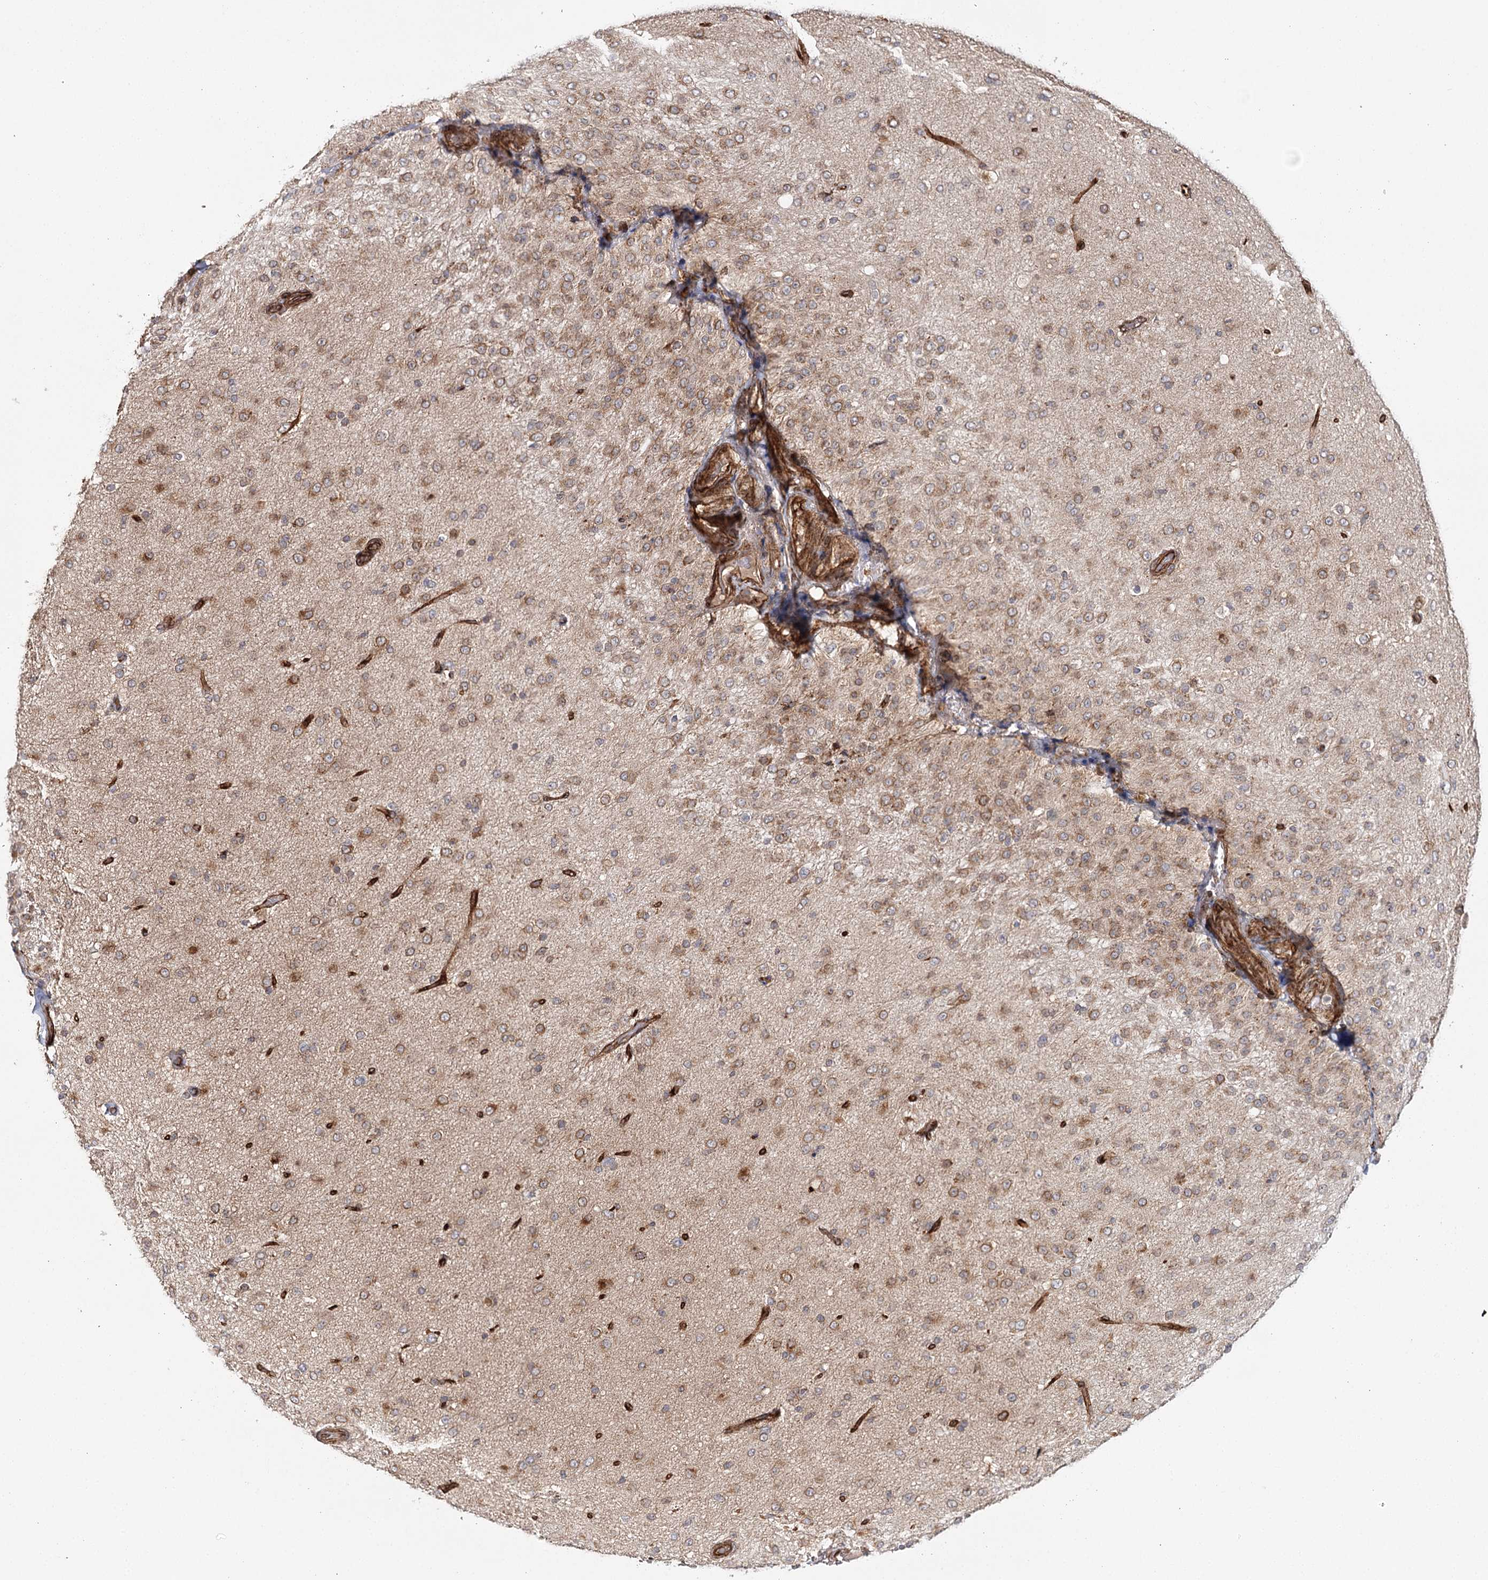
{"staining": {"intensity": "moderate", "quantity": ">75%", "location": "cytoplasmic/membranous"}, "tissue": "glioma", "cell_type": "Tumor cells", "image_type": "cancer", "snomed": [{"axis": "morphology", "description": "Glioma, malignant, Low grade"}, {"axis": "topography", "description": "Brain"}], "caption": "This histopathology image reveals immunohistochemistry staining of glioma, with medium moderate cytoplasmic/membranous positivity in approximately >75% of tumor cells.", "gene": "MKNK1", "patient": {"sex": "male", "age": 65}}